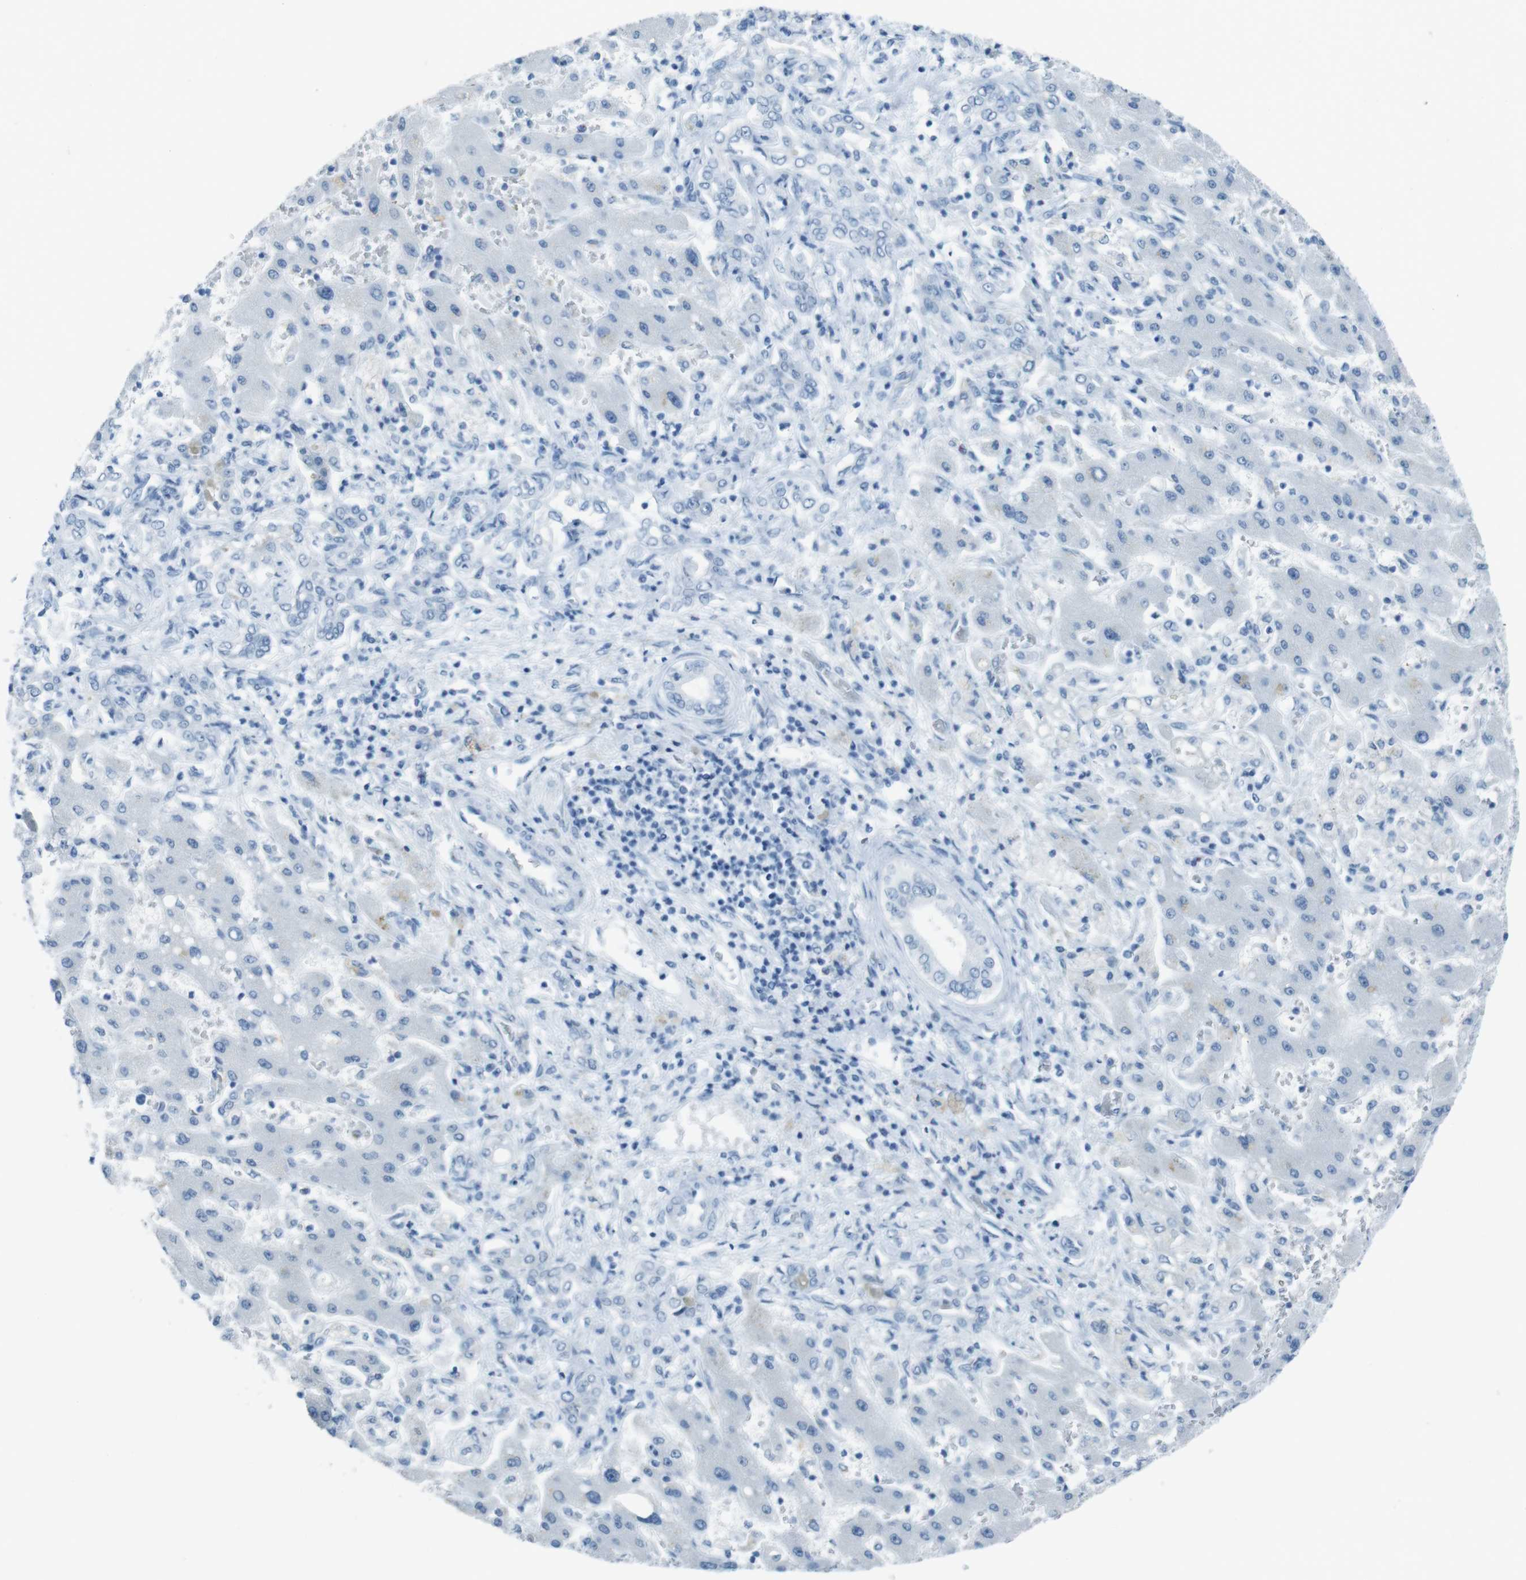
{"staining": {"intensity": "negative", "quantity": "none", "location": "none"}, "tissue": "liver cancer", "cell_type": "Tumor cells", "image_type": "cancer", "snomed": [{"axis": "morphology", "description": "Cholangiocarcinoma"}, {"axis": "topography", "description": "Liver"}], "caption": "The immunohistochemistry photomicrograph has no significant expression in tumor cells of liver cancer tissue.", "gene": "TMEM207", "patient": {"sex": "male", "age": 50}}